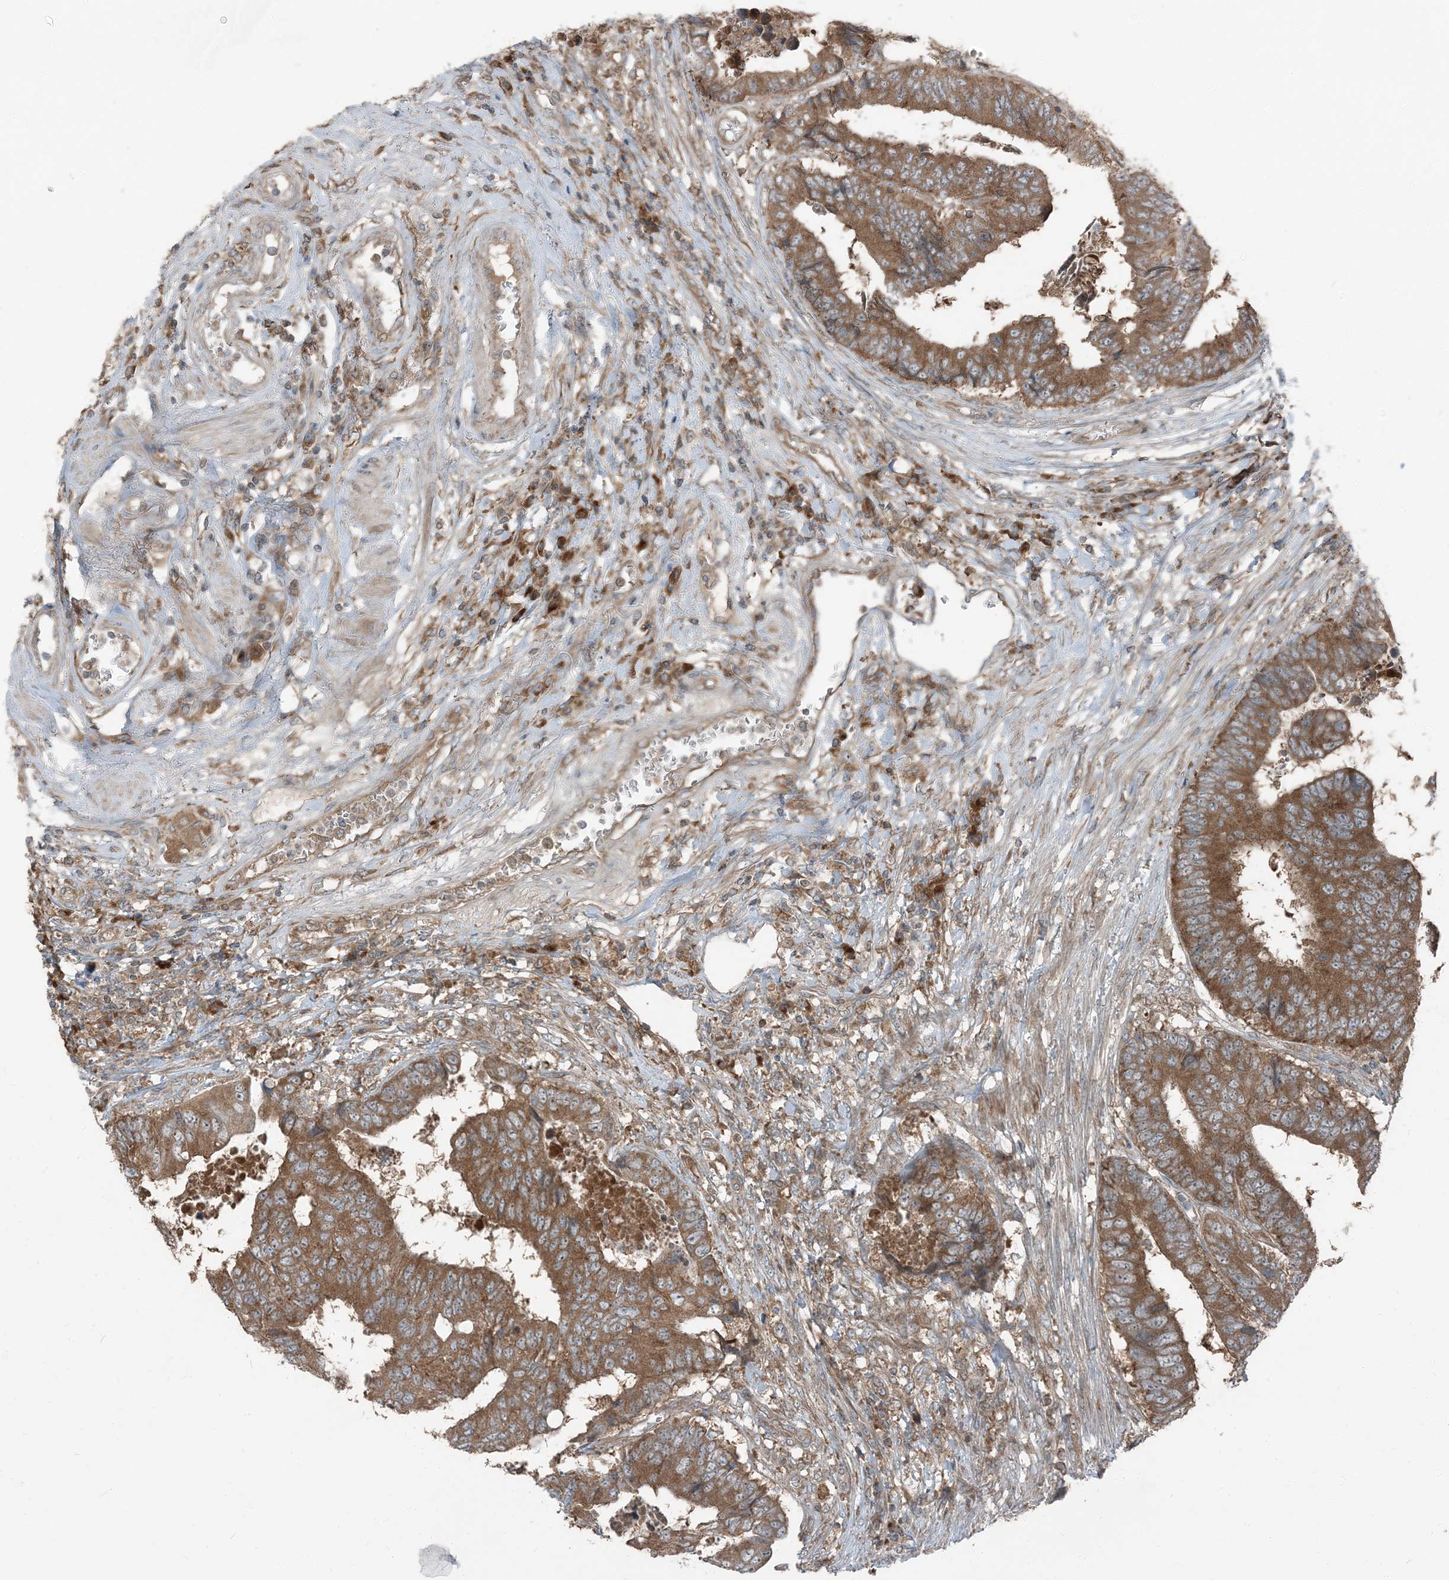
{"staining": {"intensity": "moderate", "quantity": ">75%", "location": "cytoplasmic/membranous"}, "tissue": "colorectal cancer", "cell_type": "Tumor cells", "image_type": "cancer", "snomed": [{"axis": "morphology", "description": "Adenocarcinoma, NOS"}, {"axis": "topography", "description": "Rectum"}], "caption": "A high-resolution micrograph shows IHC staining of colorectal cancer, which displays moderate cytoplasmic/membranous staining in about >75% of tumor cells.", "gene": "RAB3GAP1", "patient": {"sex": "male", "age": 84}}